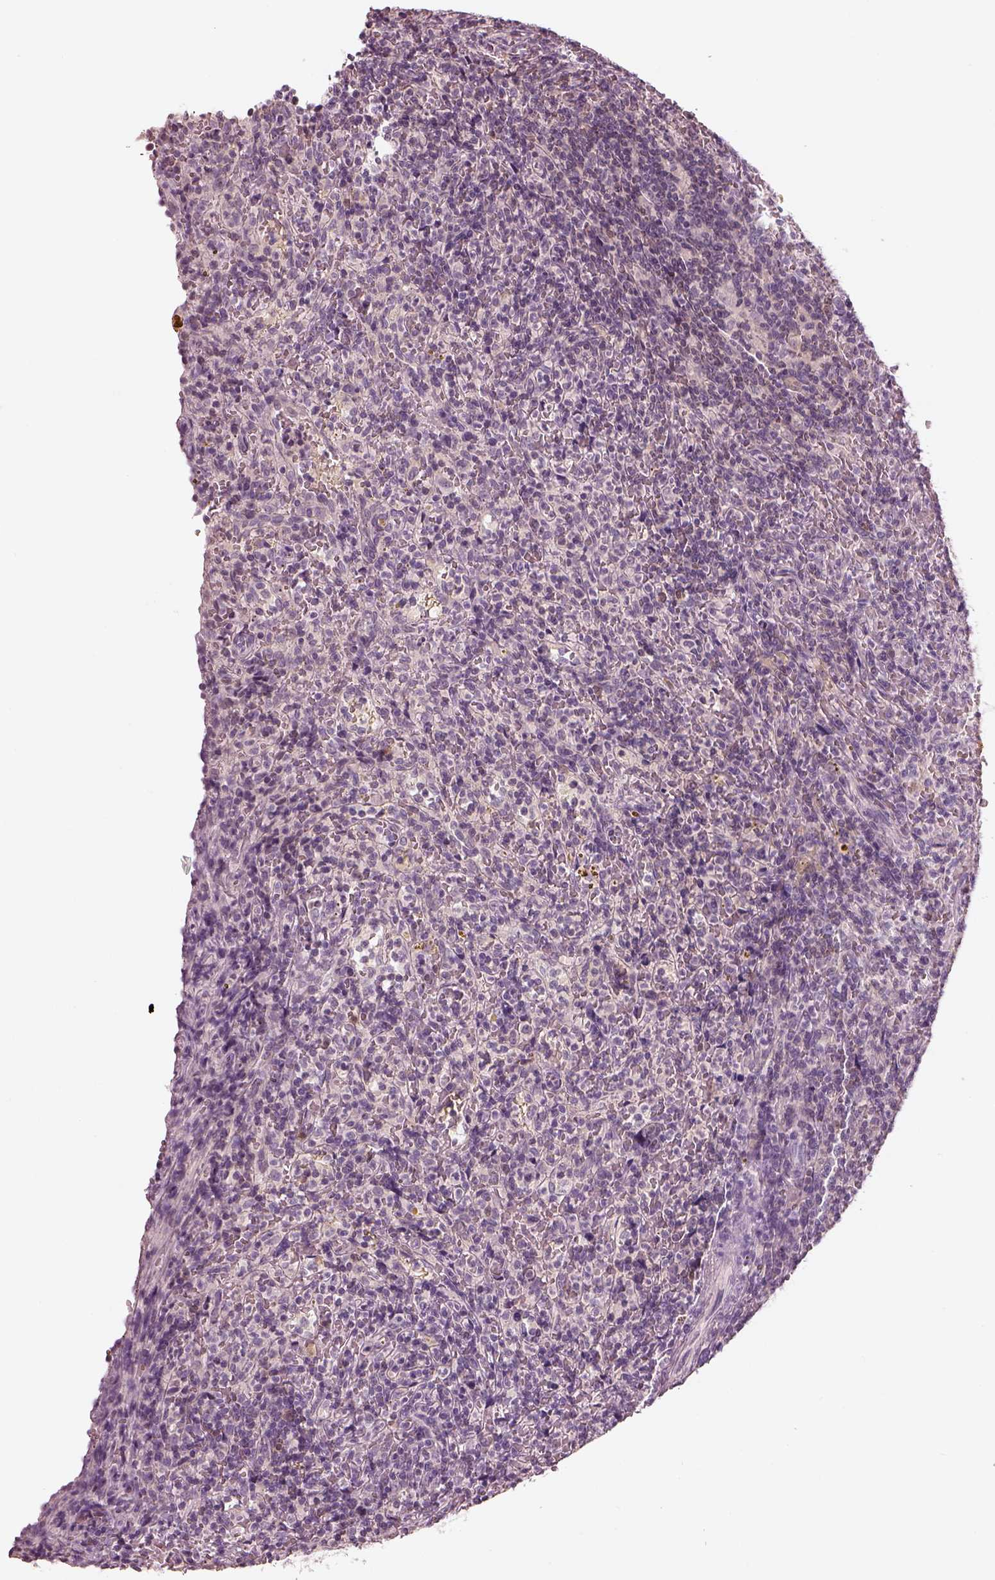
{"staining": {"intensity": "negative", "quantity": "none", "location": "none"}, "tissue": "lymphoma", "cell_type": "Tumor cells", "image_type": "cancer", "snomed": [{"axis": "morphology", "description": "Malignant lymphoma, non-Hodgkin's type, Low grade"}, {"axis": "topography", "description": "Spleen"}], "caption": "The immunohistochemistry micrograph has no significant positivity in tumor cells of low-grade malignant lymphoma, non-Hodgkin's type tissue.", "gene": "EGR4", "patient": {"sex": "female", "age": 70}}